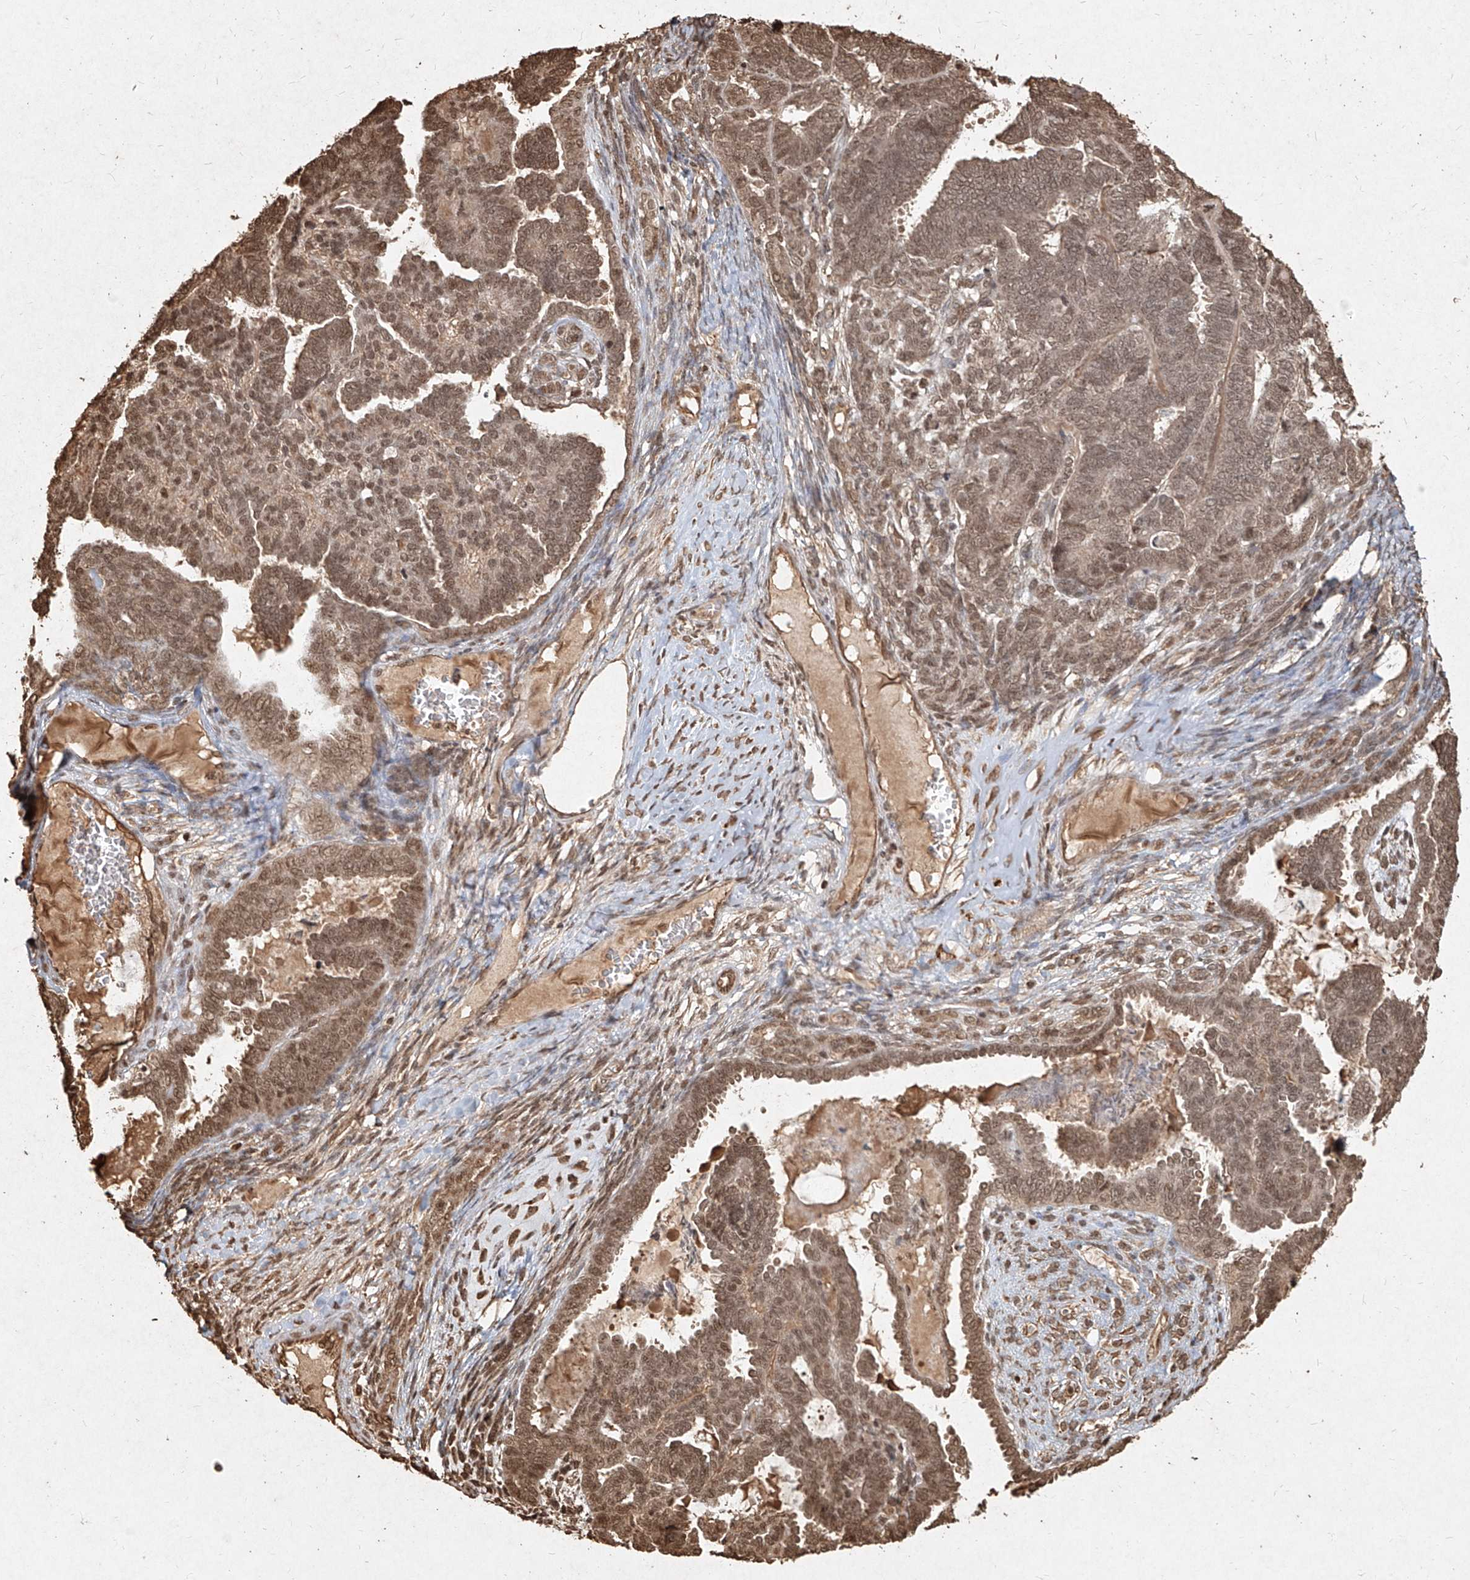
{"staining": {"intensity": "moderate", "quantity": ">75%", "location": "cytoplasmic/membranous,nuclear"}, "tissue": "endometrial cancer", "cell_type": "Tumor cells", "image_type": "cancer", "snomed": [{"axis": "morphology", "description": "Neoplasm, malignant, NOS"}, {"axis": "topography", "description": "Endometrium"}], "caption": "Neoplasm (malignant) (endometrial) tissue shows moderate cytoplasmic/membranous and nuclear positivity in approximately >75% of tumor cells", "gene": "UBE2K", "patient": {"sex": "female", "age": 74}}